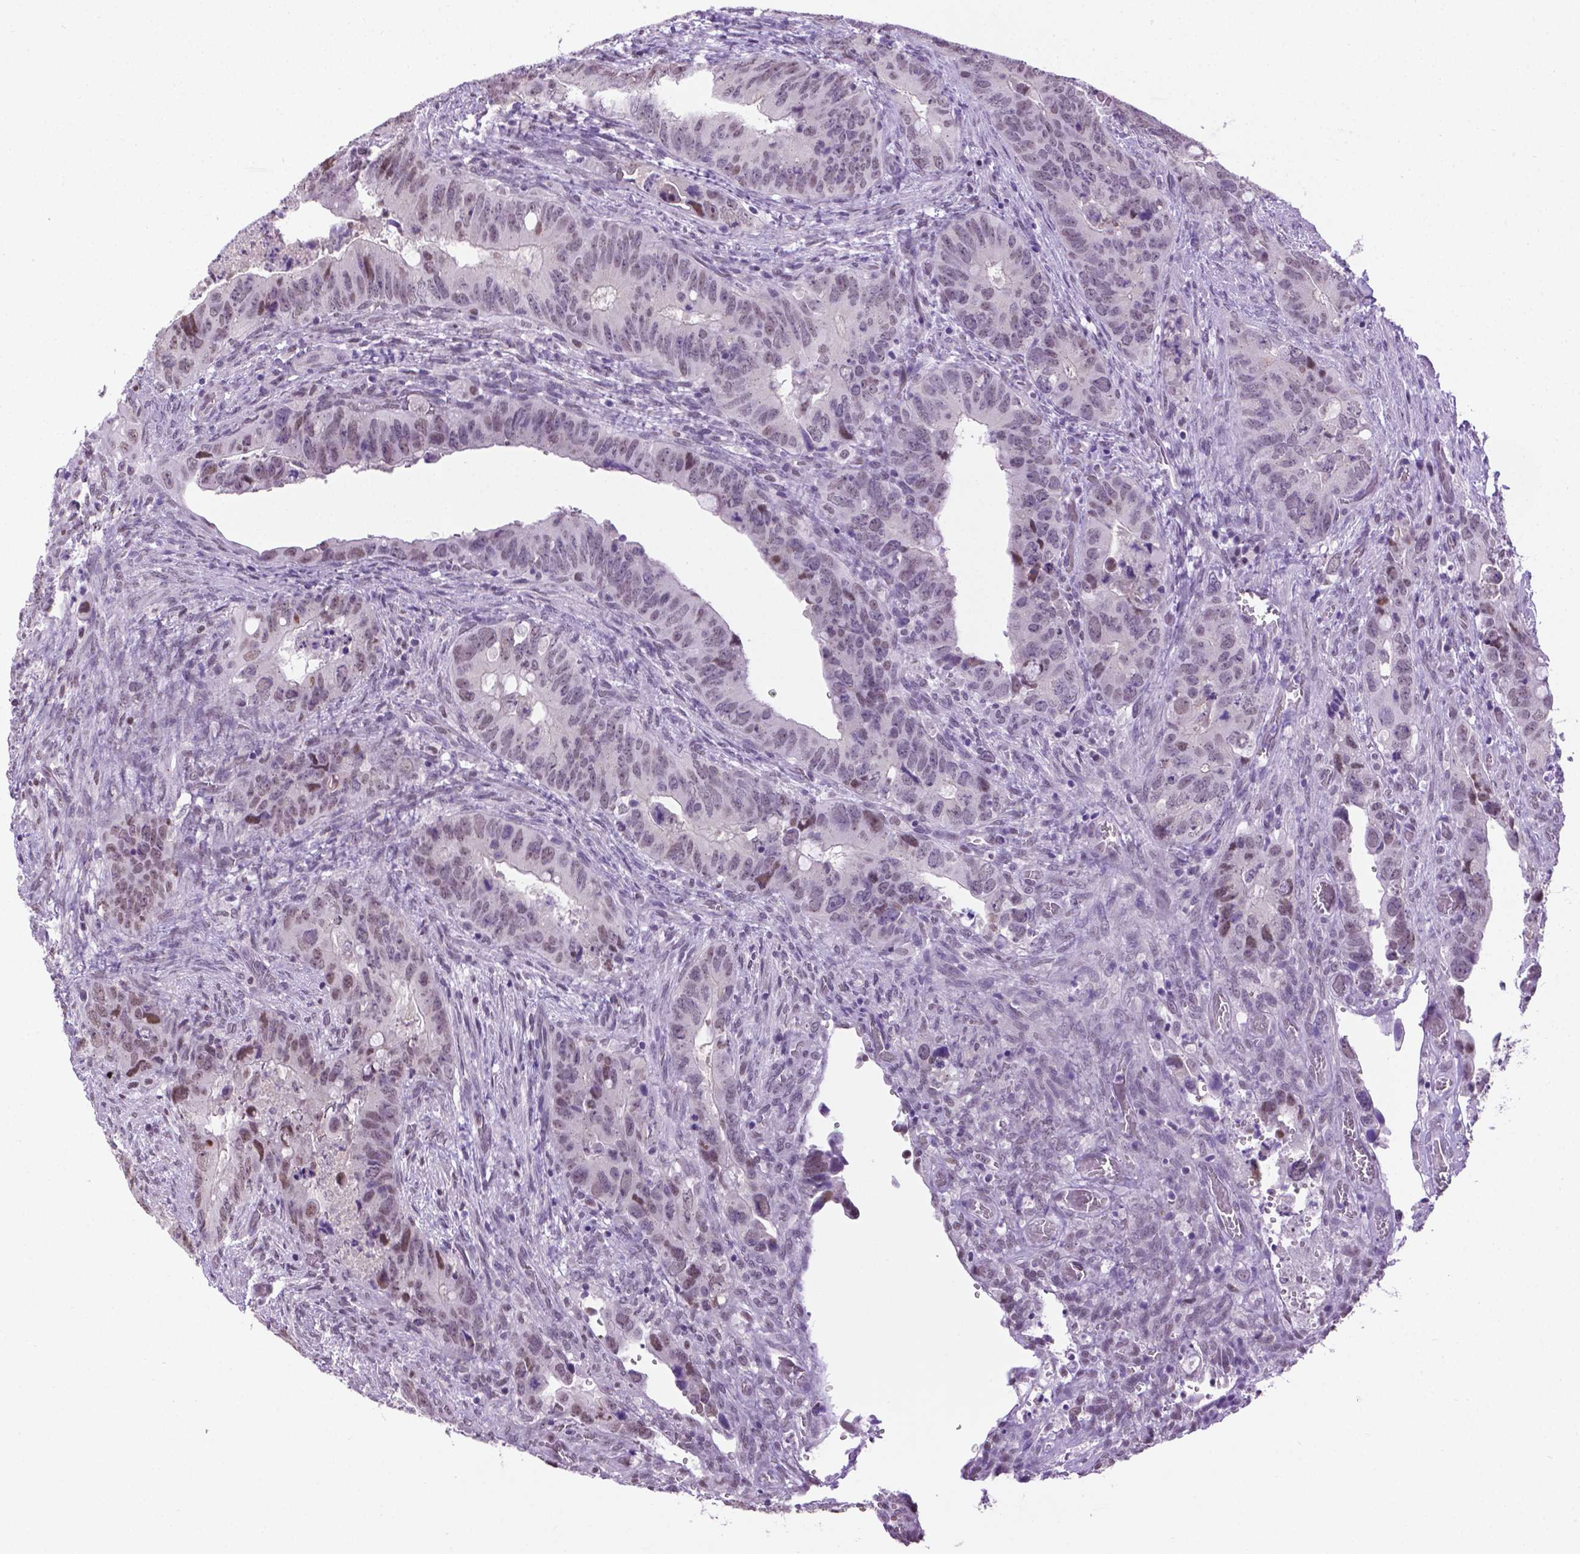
{"staining": {"intensity": "moderate", "quantity": "<25%", "location": "nuclear"}, "tissue": "colorectal cancer", "cell_type": "Tumor cells", "image_type": "cancer", "snomed": [{"axis": "morphology", "description": "Adenocarcinoma, NOS"}, {"axis": "topography", "description": "Rectum"}], "caption": "An immunohistochemistry (IHC) histopathology image of neoplastic tissue is shown. Protein staining in brown highlights moderate nuclear positivity in colorectal cancer (adenocarcinoma) within tumor cells.", "gene": "ABI2", "patient": {"sex": "male", "age": 78}}